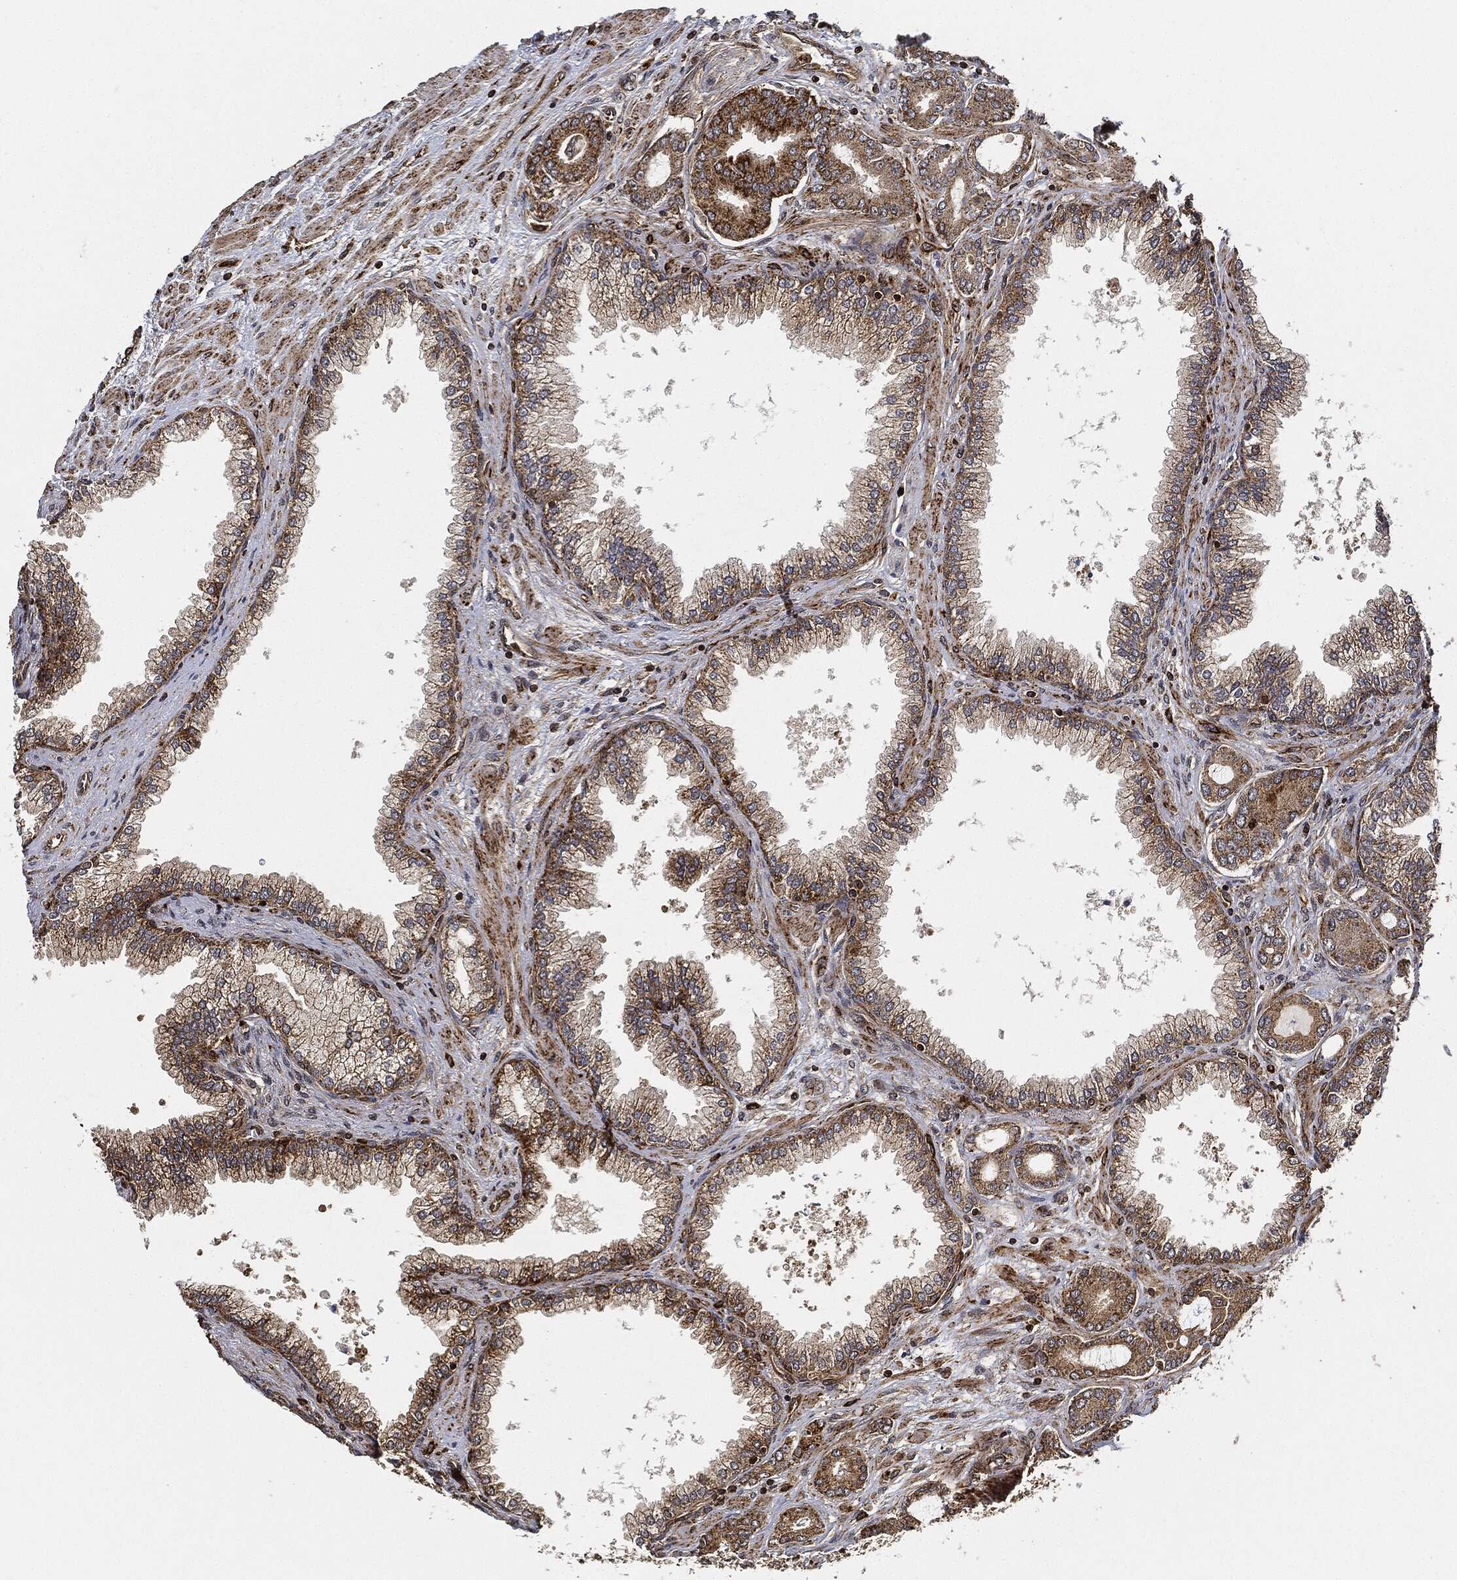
{"staining": {"intensity": "strong", "quantity": "<25%", "location": "cytoplasmic/membranous"}, "tissue": "prostate cancer", "cell_type": "Tumor cells", "image_type": "cancer", "snomed": [{"axis": "morphology", "description": "Adenocarcinoma, Low grade"}, {"axis": "topography", "description": "Prostate"}], "caption": "Immunohistochemical staining of human prostate adenocarcinoma (low-grade) displays strong cytoplasmic/membranous protein positivity in approximately <25% of tumor cells.", "gene": "MAP3K3", "patient": {"sex": "male", "age": 68}}